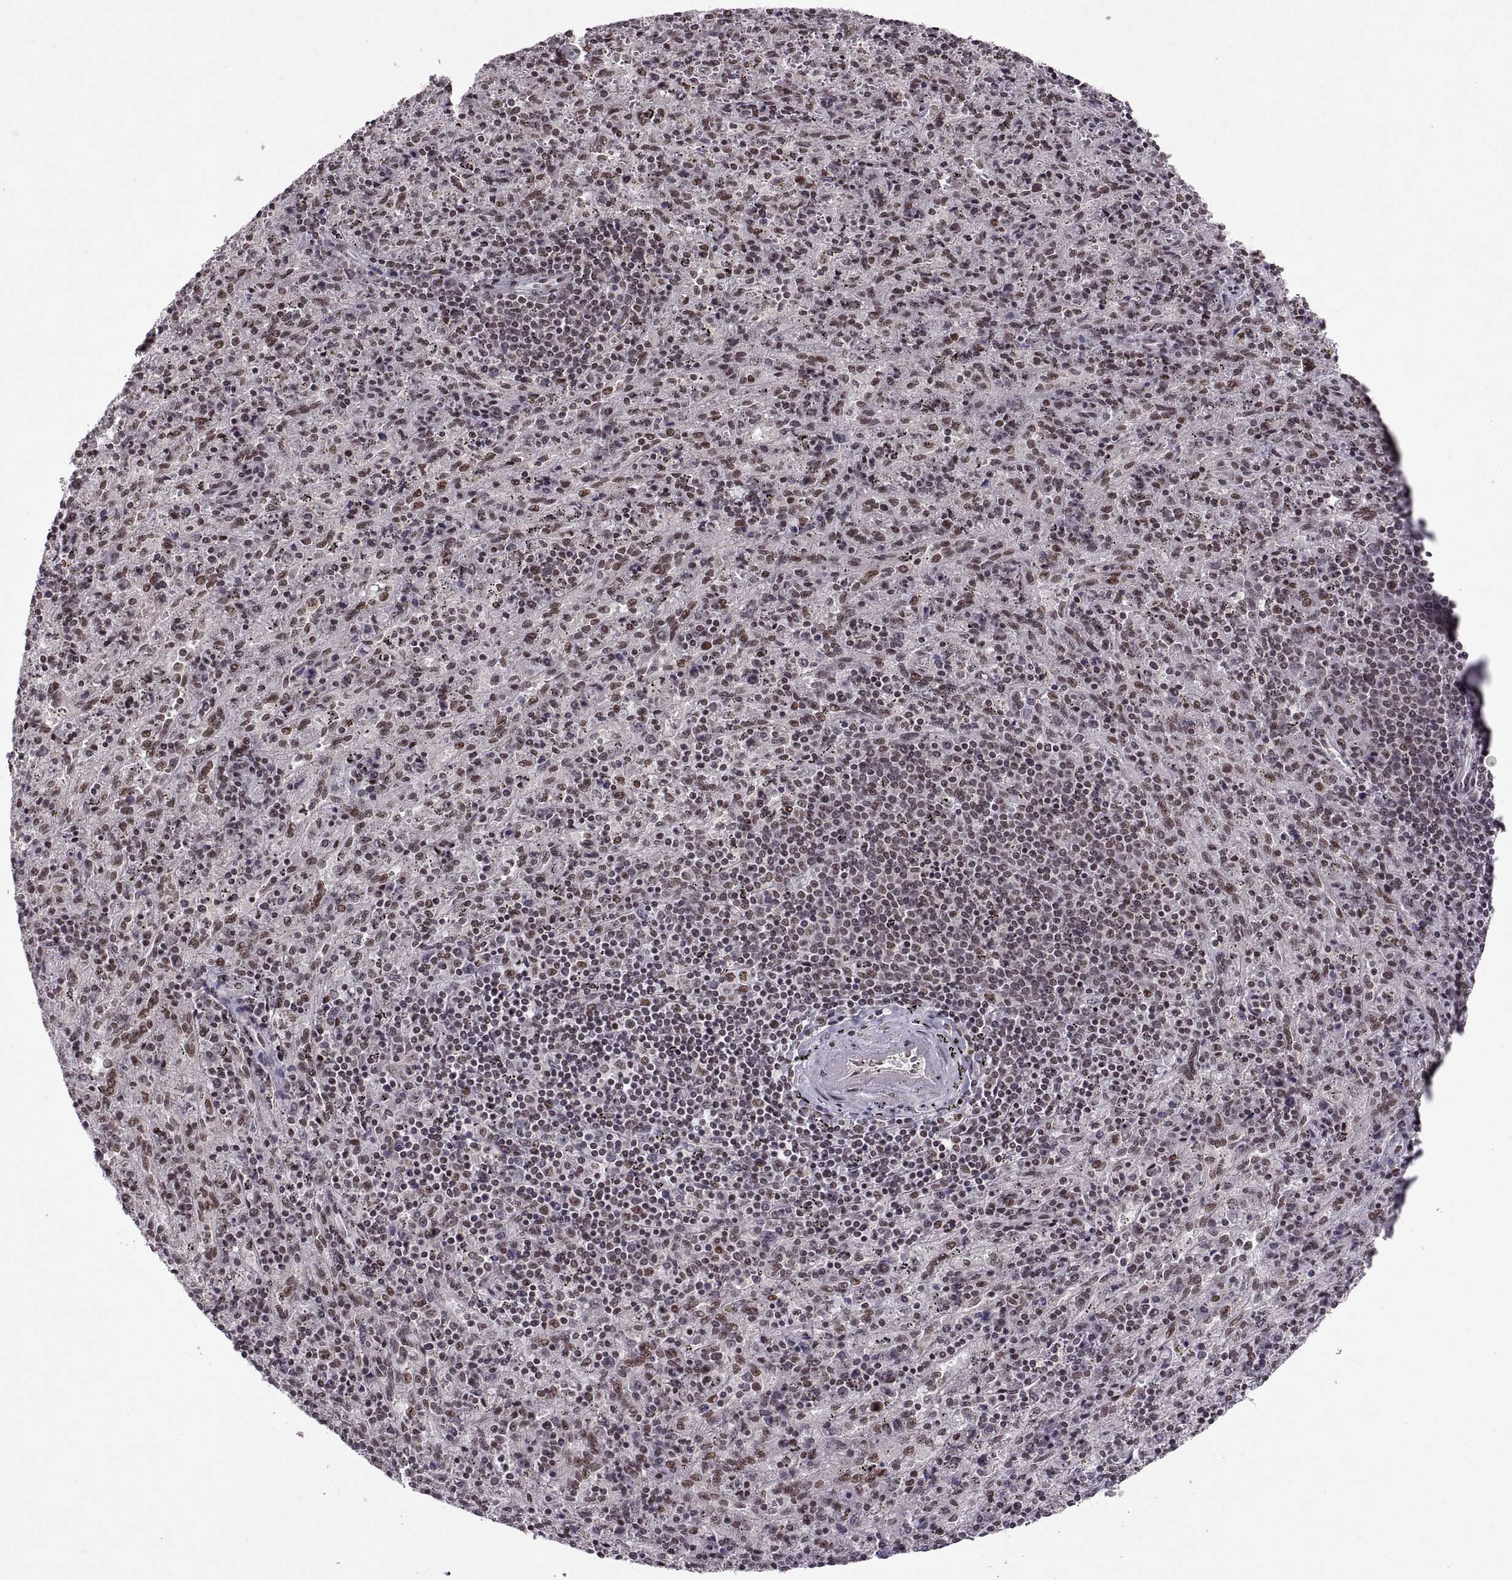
{"staining": {"intensity": "moderate", "quantity": "25%-75%", "location": "nuclear"}, "tissue": "spleen", "cell_type": "Cells in red pulp", "image_type": "normal", "snomed": [{"axis": "morphology", "description": "Normal tissue, NOS"}, {"axis": "topography", "description": "Spleen"}], "caption": "A medium amount of moderate nuclear staining is present in about 25%-75% of cells in red pulp in benign spleen.", "gene": "MT1E", "patient": {"sex": "male", "age": 57}}